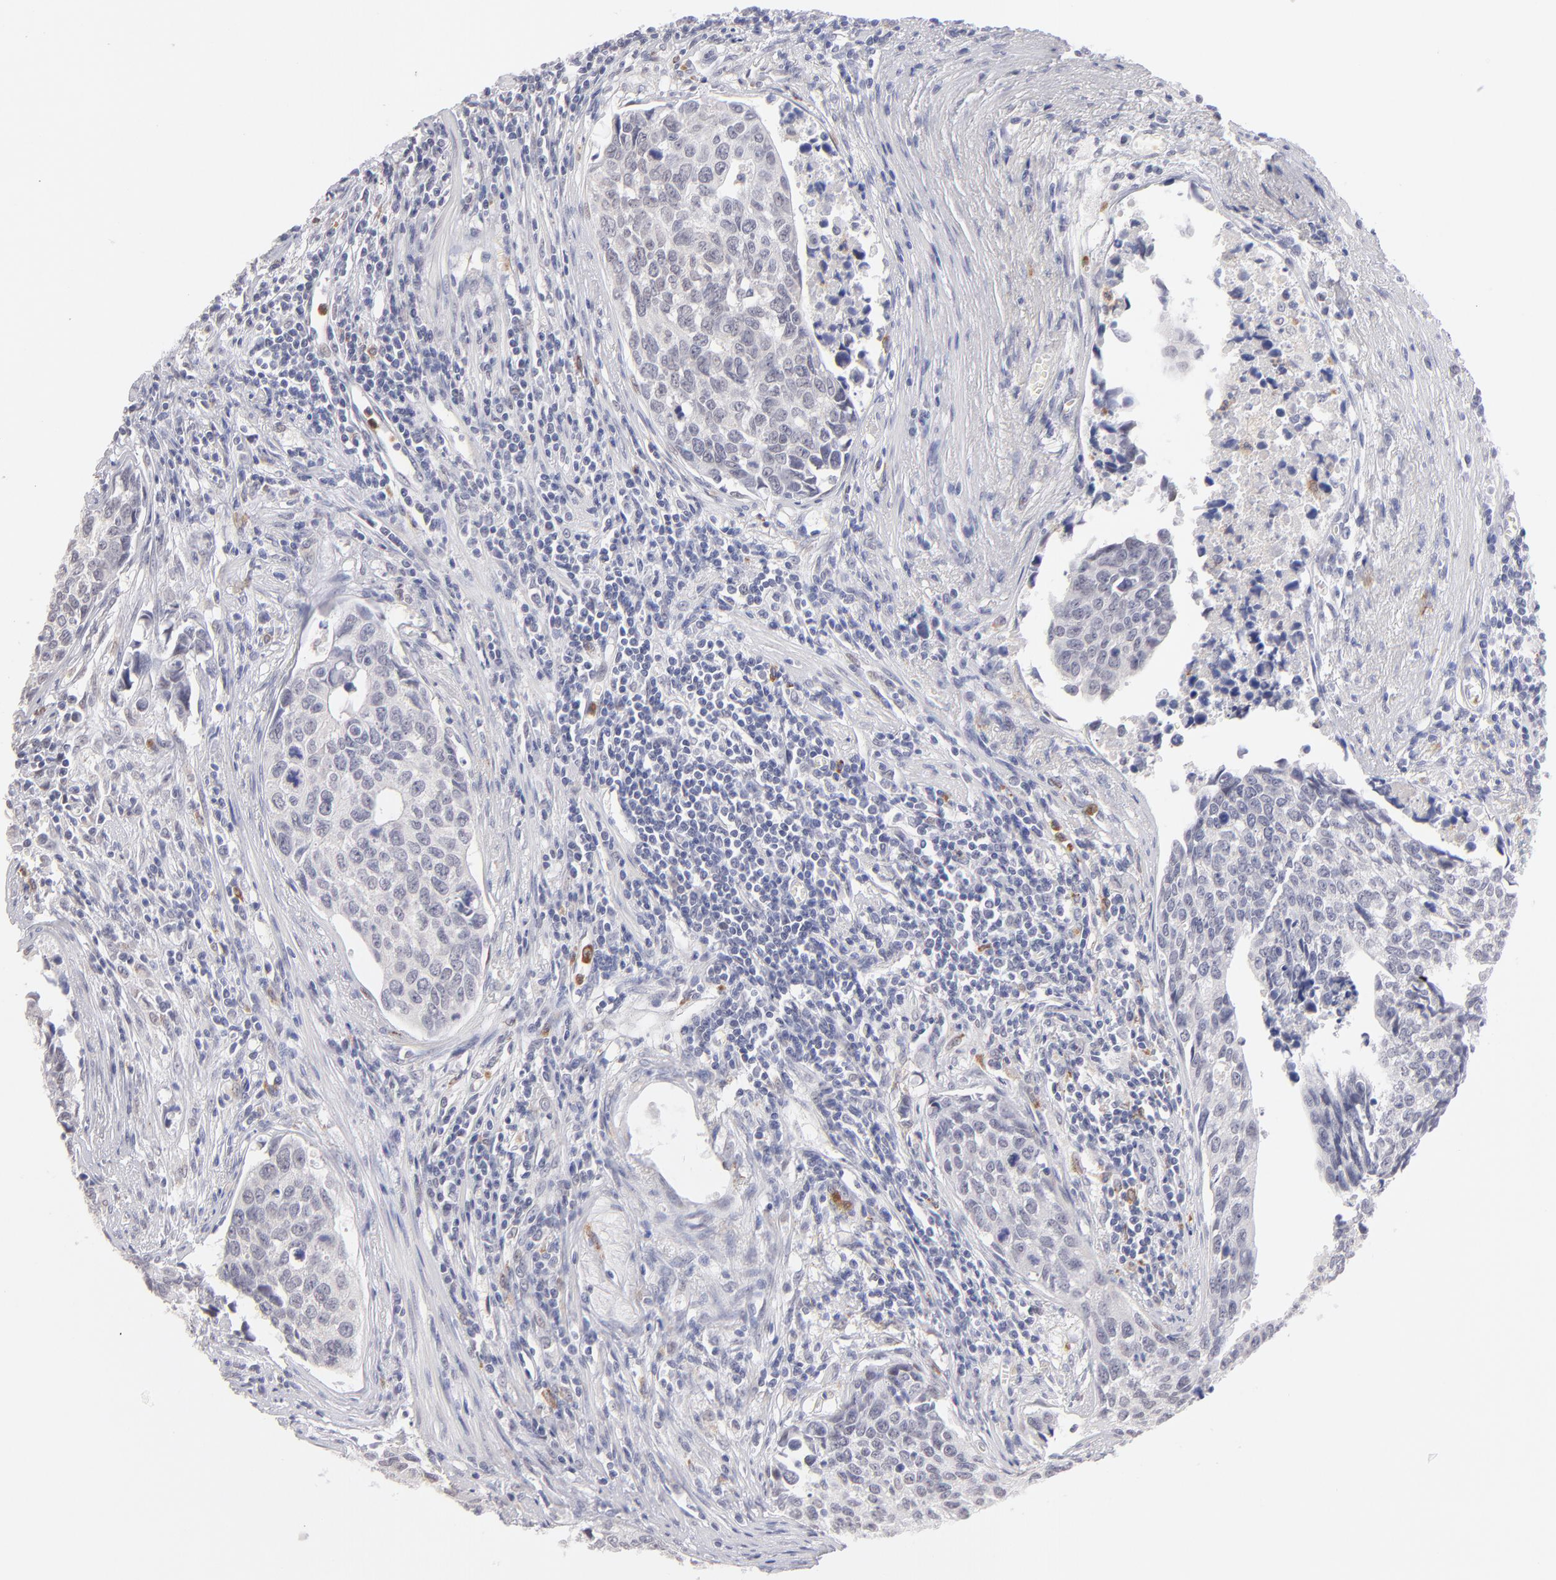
{"staining": {"intensity": "negative", "quantity": "none", "location": "none"}, "tissue": "urothelial cancer", "cell_type": "Tumor cells", "image_type": "cancer", "snomed": [{"axis": "morphology", "description": "Urothelial carcinoma, High grade"}, {"axis": "topography", "description": "Urinary bladder"}], "caption": "An IHC histopathology image of high-grade urothelial carcinoma is shown. There is no staining in tumor cells of high-grade urothelial carcinoma.", "gene": "MGAM", "patient": {"sex": "male", "age": 81}}